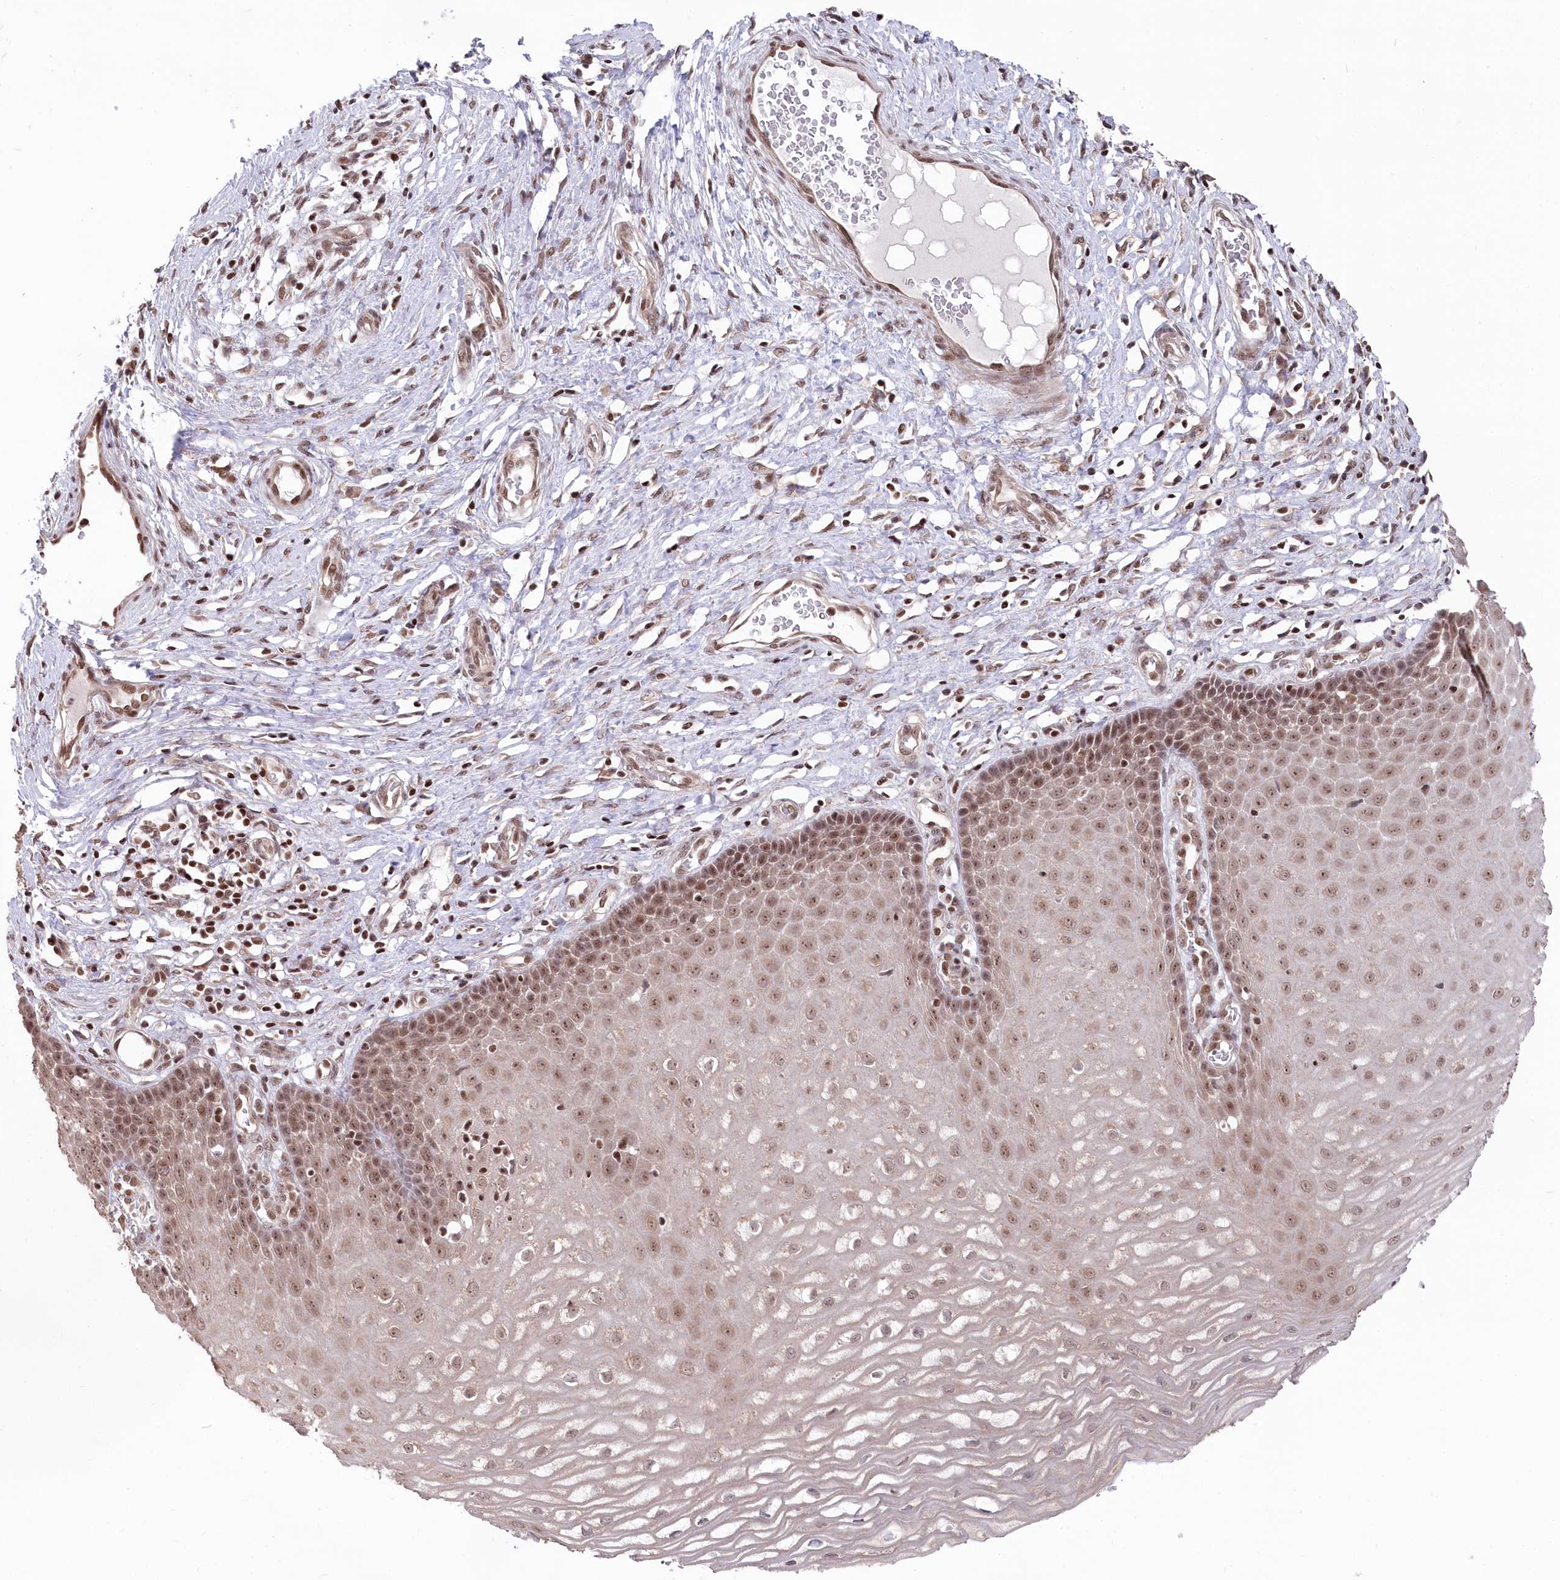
{"staining": {"intensity": "moderate", "quantity": "25%-75%", "location": "nuclear"}, "tissue": "cervix", "cell_type": "Glandular cells", "image_type": "normal", "snomed": [{"axis": "morphology", "description": "Normal tissue, NOS"}, {"axis": "topography", "description": "Cervix"}], "caption": "Cervix was stained to show a protein in brown. There is medium levels of moderate nuclear expression in approximately 25%-75% of glandular cells. (IHC, brightfield microscopy, high magnification).", "gene": "CGGBP1", "patient": {"sex": "female", "age": 55}}